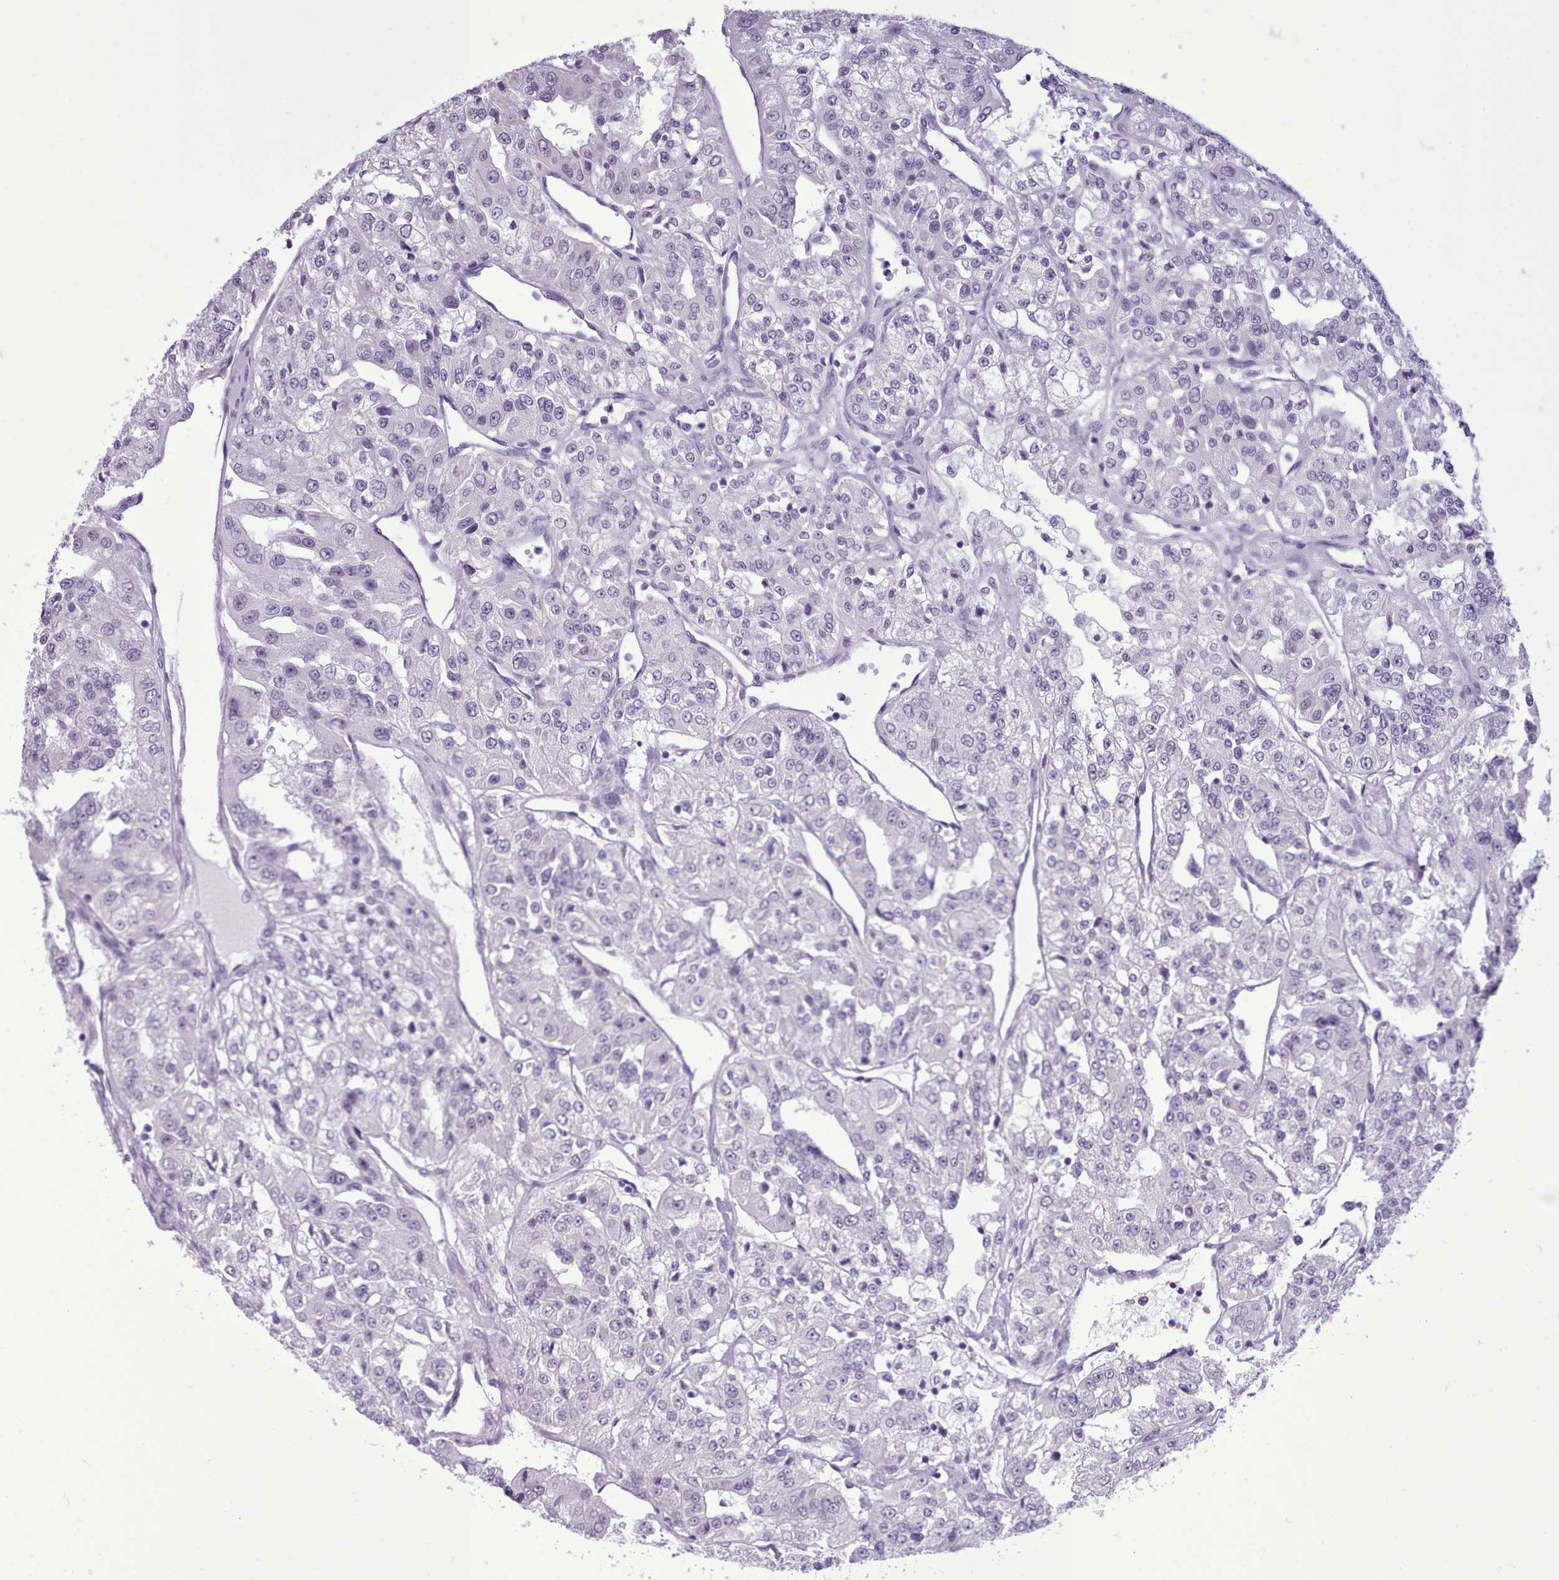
{"staining": {"intensity": "negative", "quantity": "none", "location": "none"}, "tissue": "renal cancer", "cell_type": "Tumor cells", "image_type": "cancer", "snomed": [{"axis": "morphology", "description": "Adenocarcinoma, NOS"}, {"axis": "topography", "description": "Kidney"}], "caption": "Immunohistochemistry of human renal cancer (adenocarcinoma) displays no positivity in tumor cells. (DAB (3,3'-diaminobenzidine) IHC, high magnification).", "gene": "FBXO48", "patient": {"sex": "female", "age": 63}}